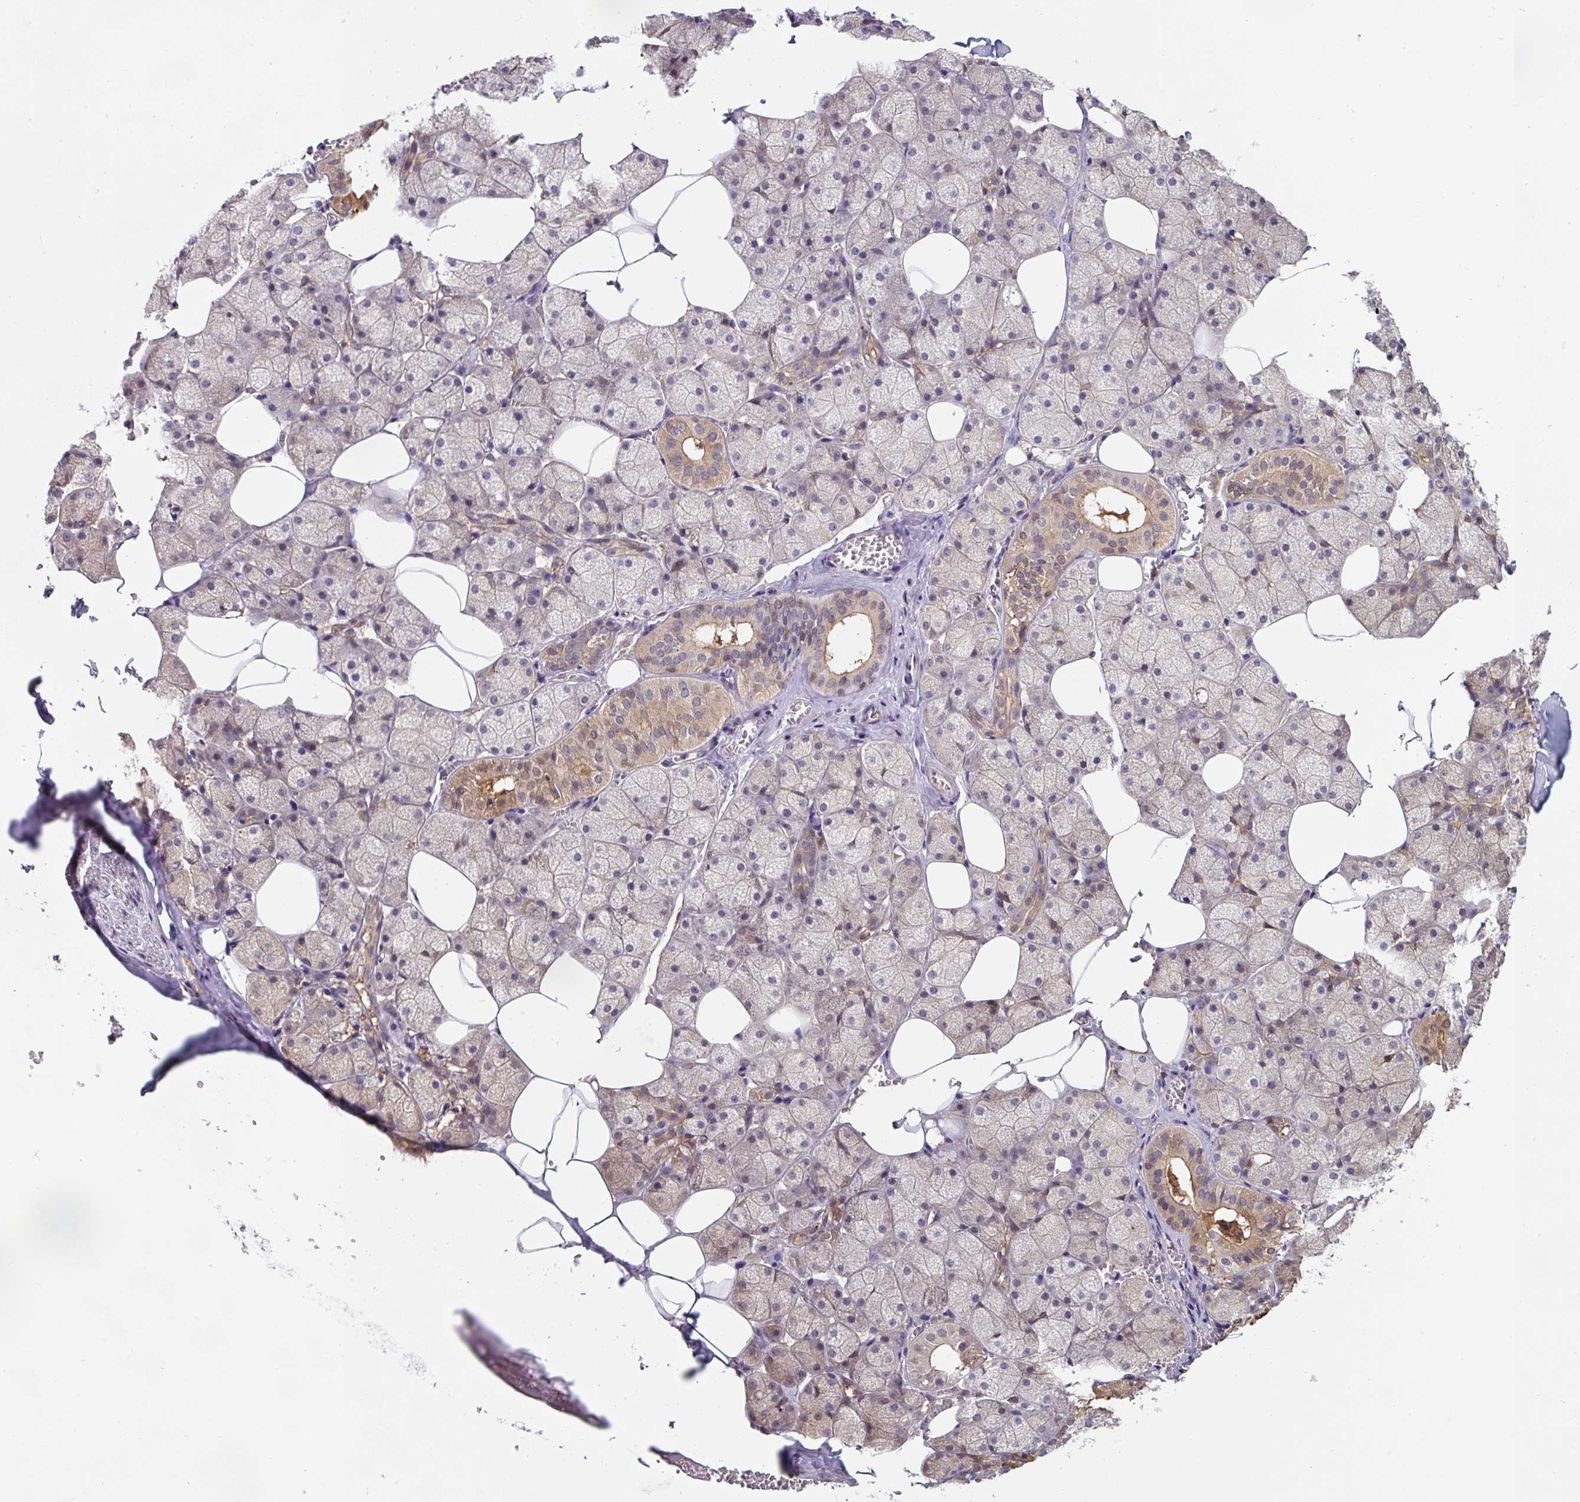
{"staining": {"intensity": "moderate", "quantity": "25%-75%", "location": "cytoplasmic/membranous"}, "tissue": "salivary gland", "cell_type": "Glandular cells", "image_type": "normal", "snomed": [{"axis": "morphology", "description": "Normal tissue, NOS"}, {"axis": "topography", "description": "Salivary gland"}, {"axis": "topography", "description": "Peripheral nerve tissue"}], "caption": "Moderate cytoplasmic/membranous protein positivity is appreciated in approximately 25%-75% of glandular cells in salivary gland.", "gene": "ST13", "patient": {"sex": "male", "age": 38}}